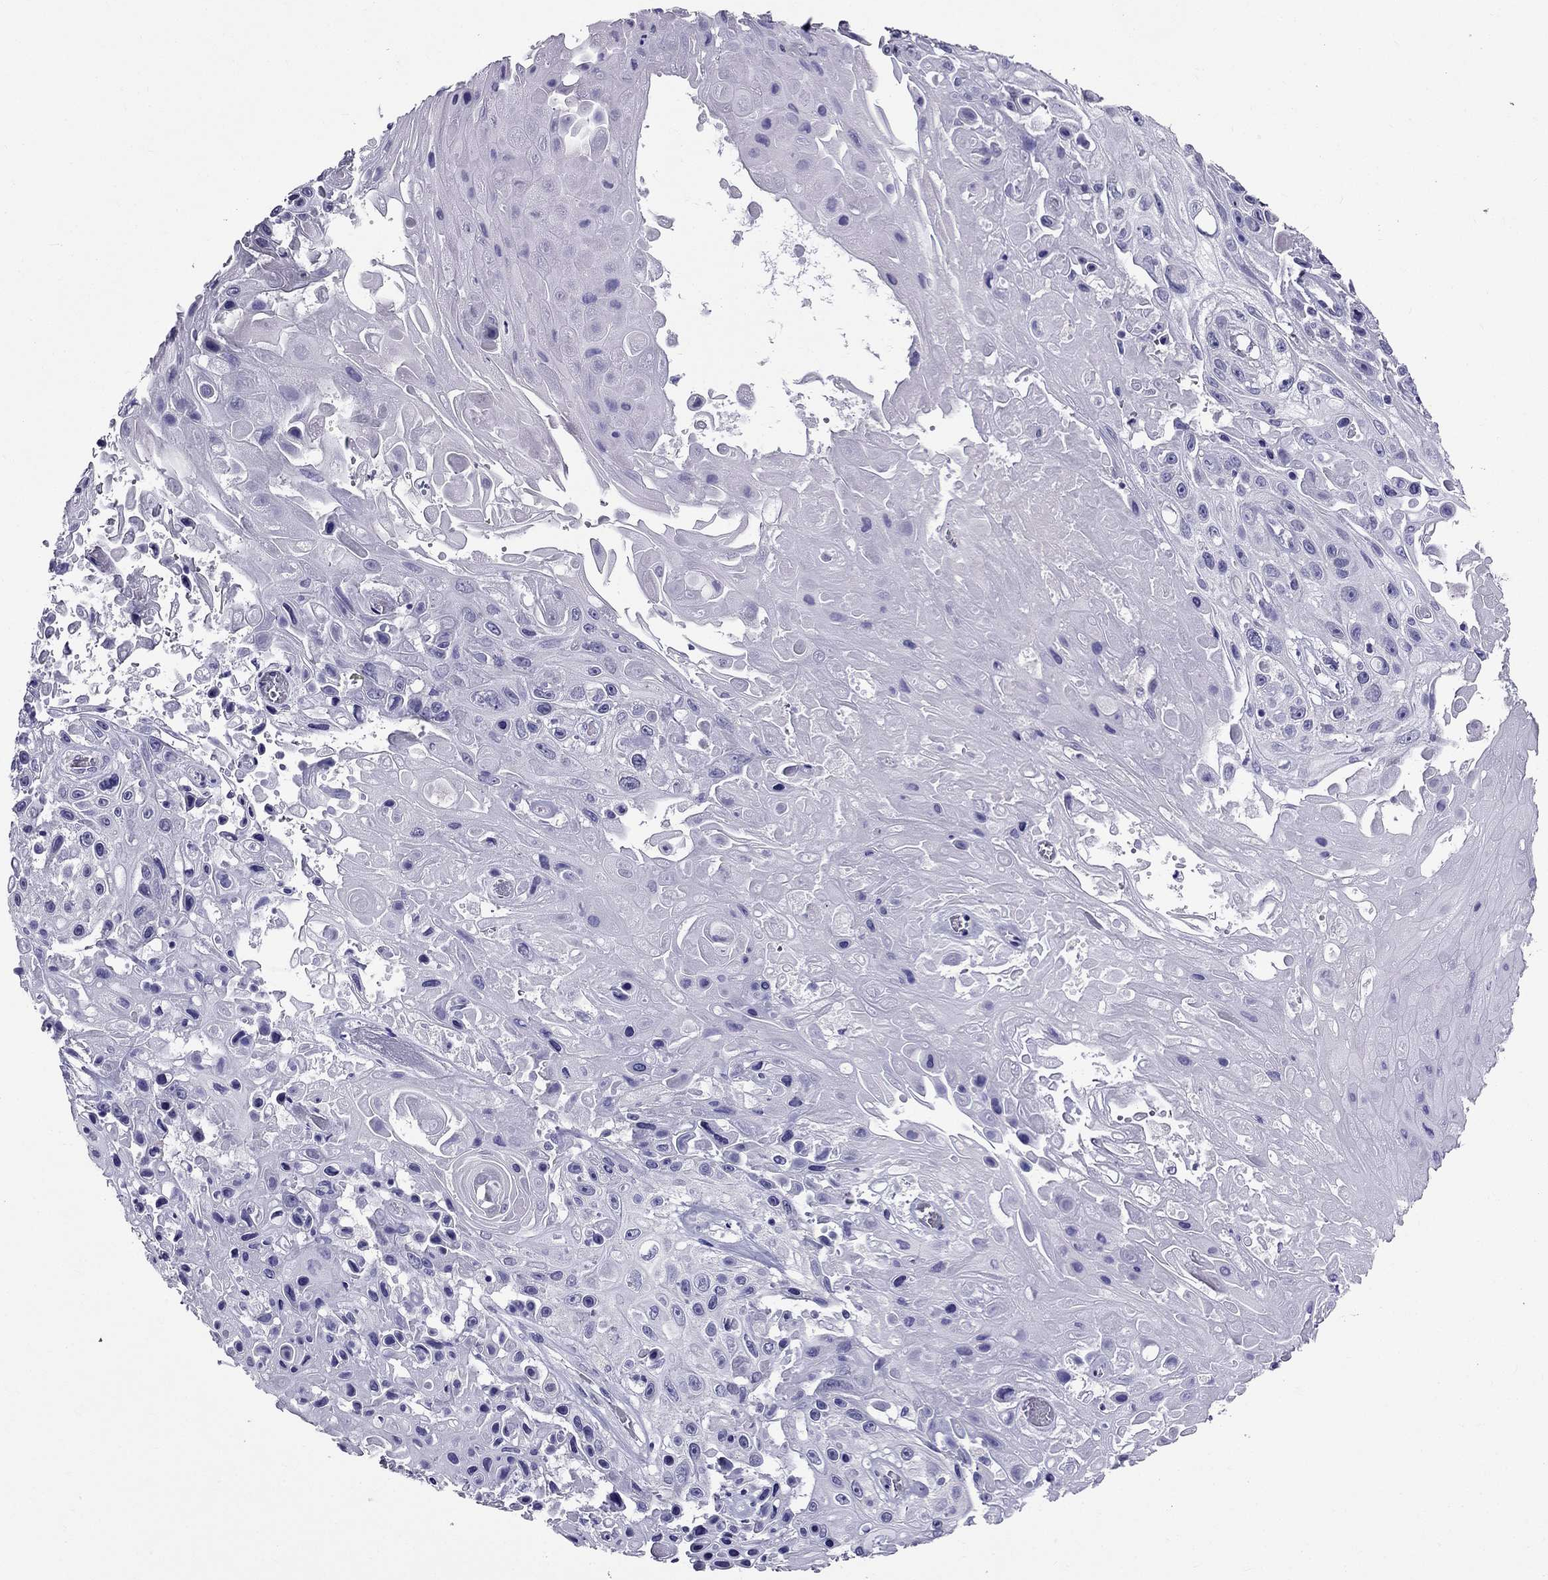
{"staining": {"intensity": "negative", "quantity": "none", "location": "none"}, "tissue": "skin cancer", "cell_type": "Tumor cells", "image_type": "cancer", "snomed": [{"axis": "morphology", "description": "Squamous cell carcinoma, NOS"}, {"axis": "topography", "description": "Skin"}], "caption": "A micrograph of human skin cancer is negative for staining in tumor cells.", "gene": "ZNF541", "patient": {"sex": "male", "age": 82}}